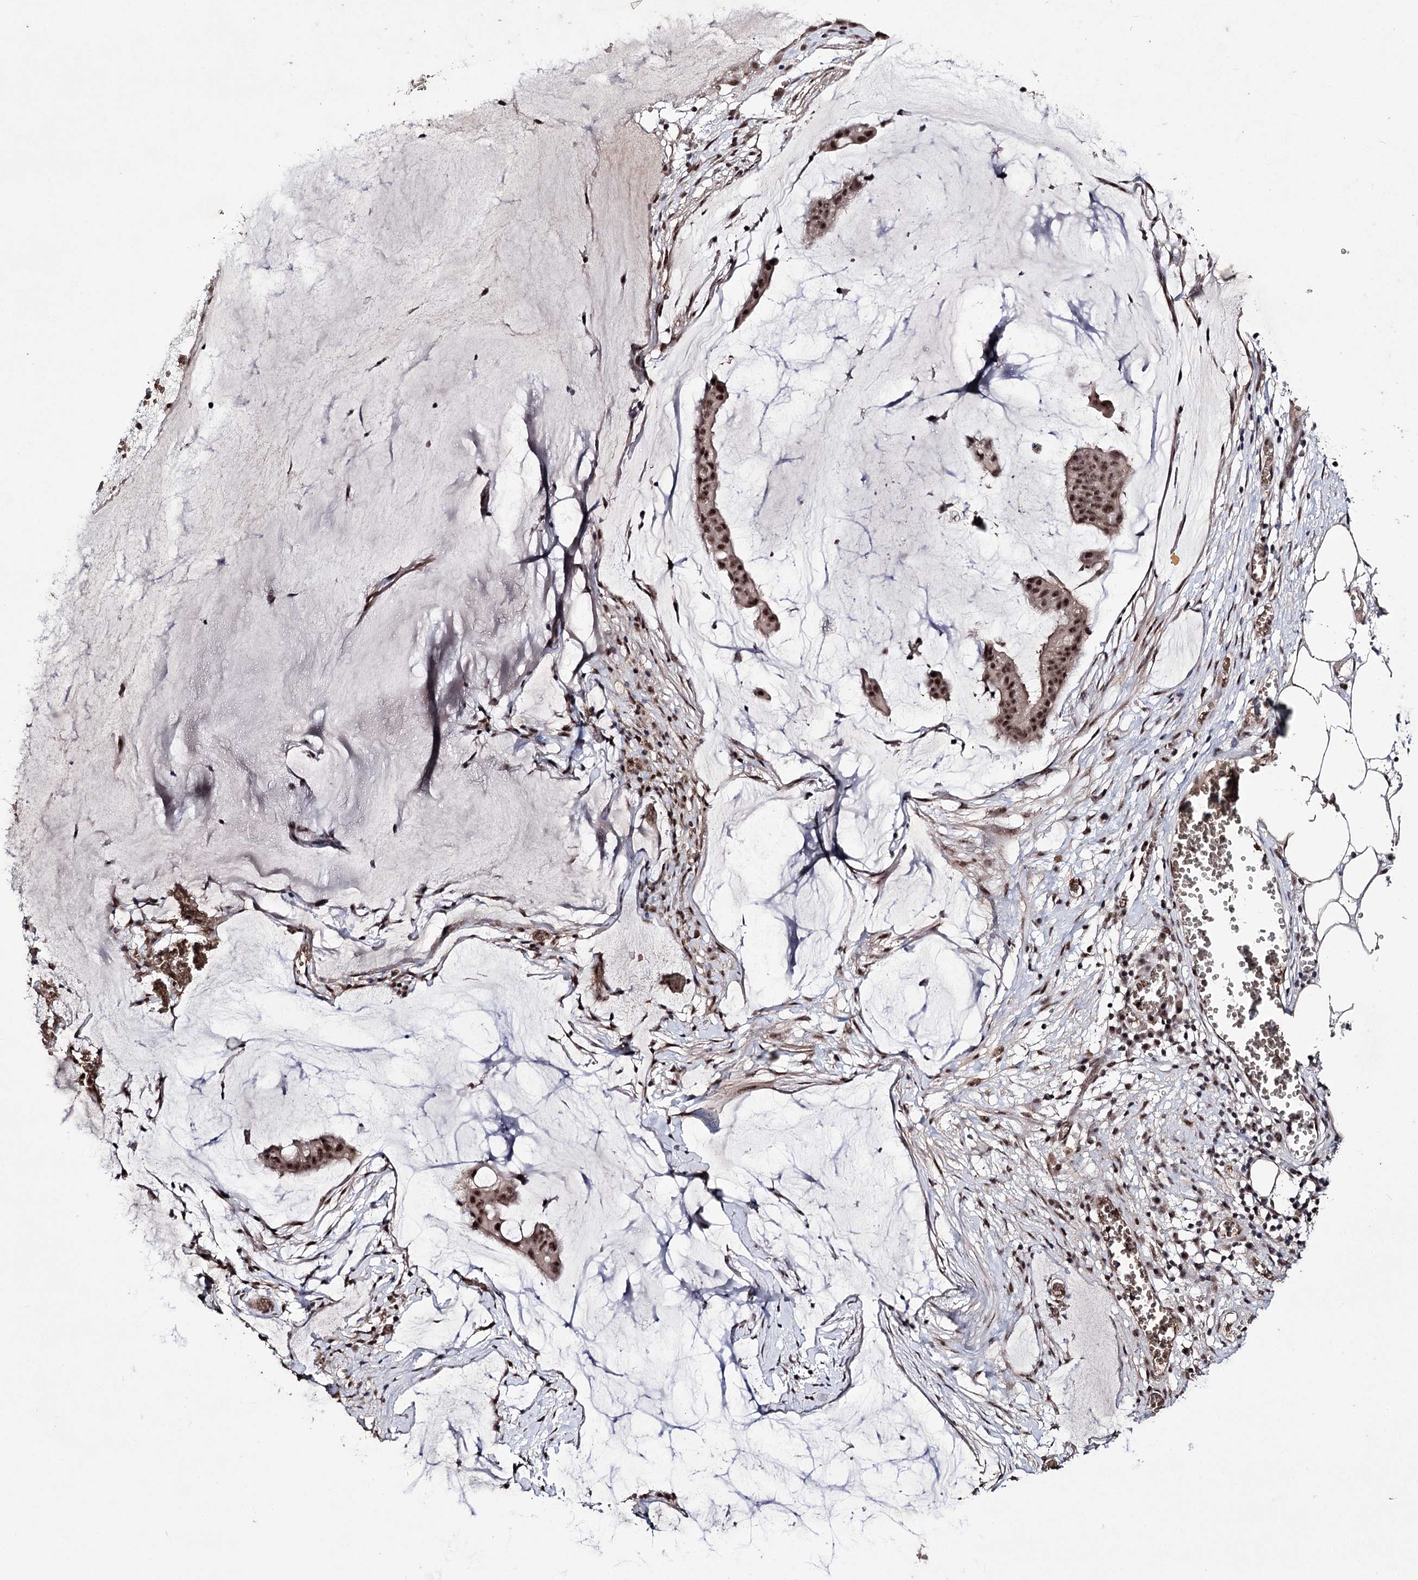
{"staining": {"intensity": "moderate", "quantity": ">75%", "location": "nuclear"}, "tissue": "ovarian cancer", "cell_type": "Tumor cells", "image_type": "cancer", "snomed": [{"axis": "morphology", "description": "Cystadenocarcinoma, mucinous, NOS"}, {"axis": "topography", "description": "Ovary"}], "caption": "Immunohistochemical staining of human mucinous cystadenocarcinoma (ovarian) reveals moderate nuclear protein staining in about >75% of tumor cells.", "gene": "PRPF40A", "patient": {"sex": "female", "age": 73}}